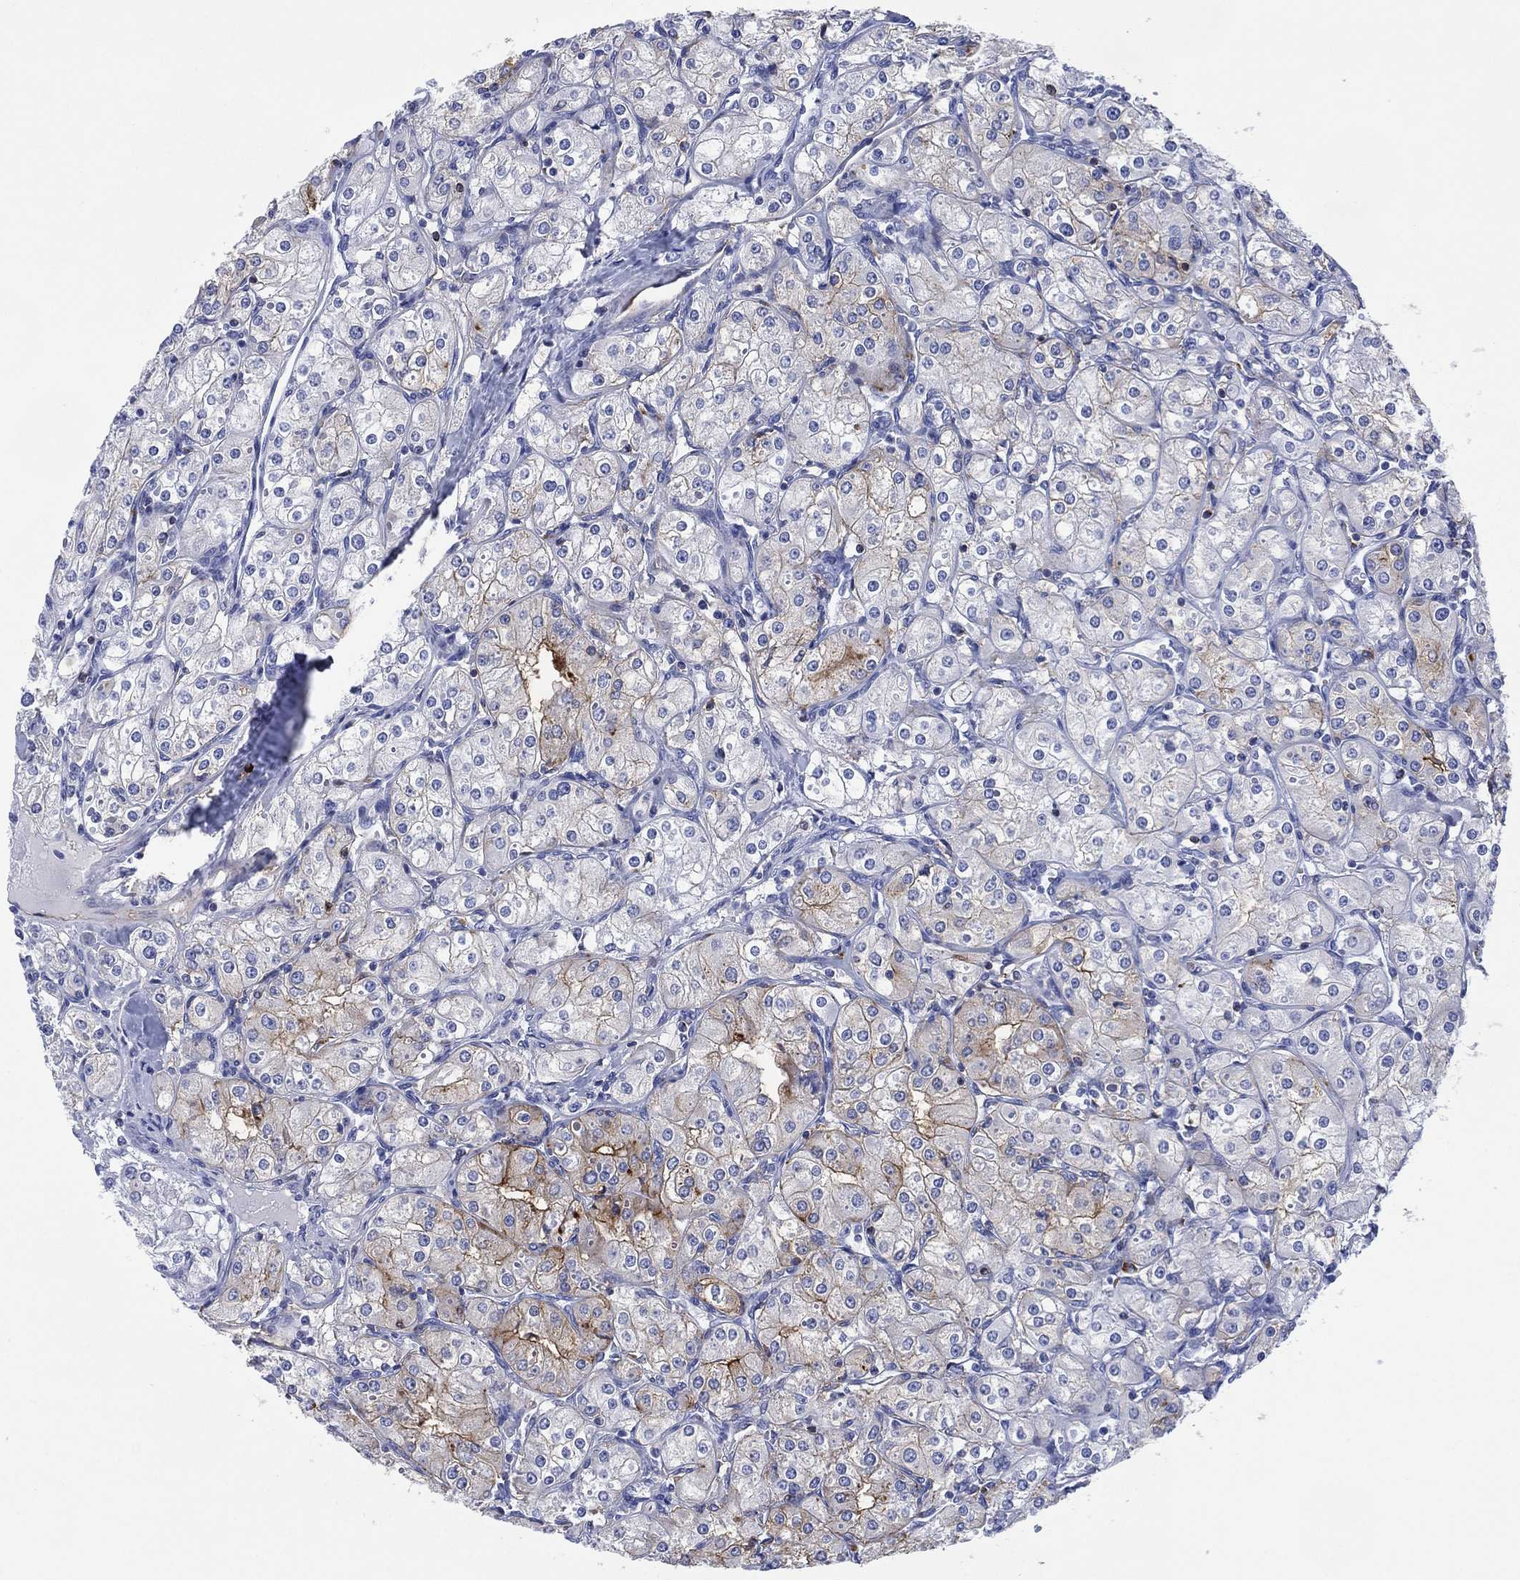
{"staining": {"intensity": "moderate", "quantity": "<25%", "location": "cytoplasmic/membranous"}, "tissue": "renal cancer", "cell_type": "Tumor cells", "image_type": "cancer", "snomed": [{"axis": "morphology", "description": "Adenocarcinoma, NOS"}, {"axis": "topography", "description": "Kidney"}], "caption": "Human renal cancer stained with a brown dye shows moderate cytoplasmic/membranous positive positivity in about <25% of tumor cells.", "gene": "DPP4", "patient": {"sex": "male", "age": 77}}